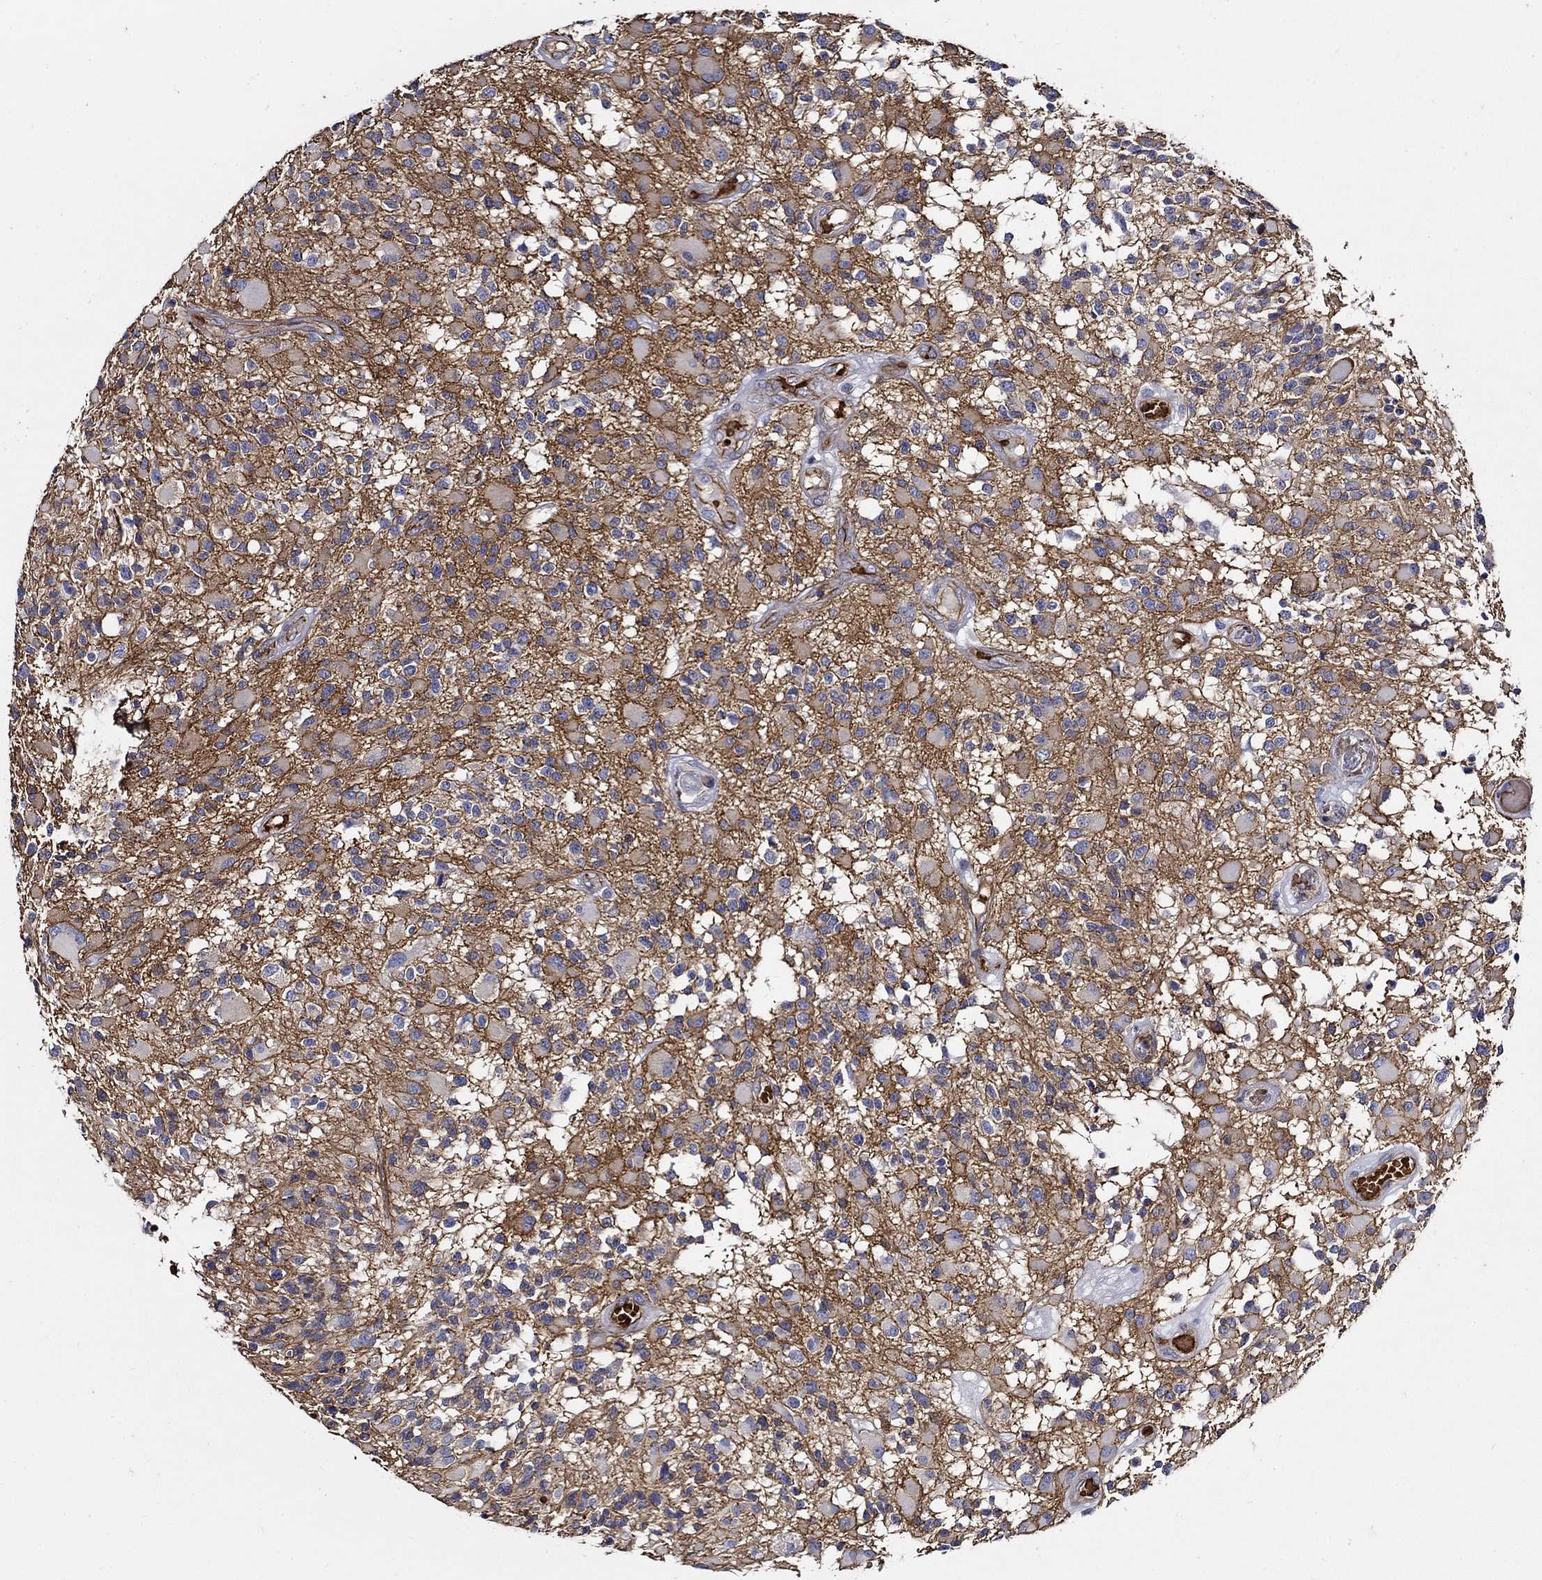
{"staining": {"intensity": "strong", "quantity": ">75%", "location": "cytoplasmic/membranous"}, "tissue": "glioma", "cell_type": "Tumor cells", "image_type": "cancer", "snomed": [{"axis": "morphology", "description": "Glioma, malignant, High grade"}, {"axis": "topography", "description": "Brain"}], "caption": "Immunohistochemical staining of malignant high-grade glioma shows strong cytoplasmic/membranous protein expression in about >75% of tumor cells. (IHC, brightfield microscopy, high magnification).", "gene": "APBB3", "patient": {"sex": "female", "age": 63}}